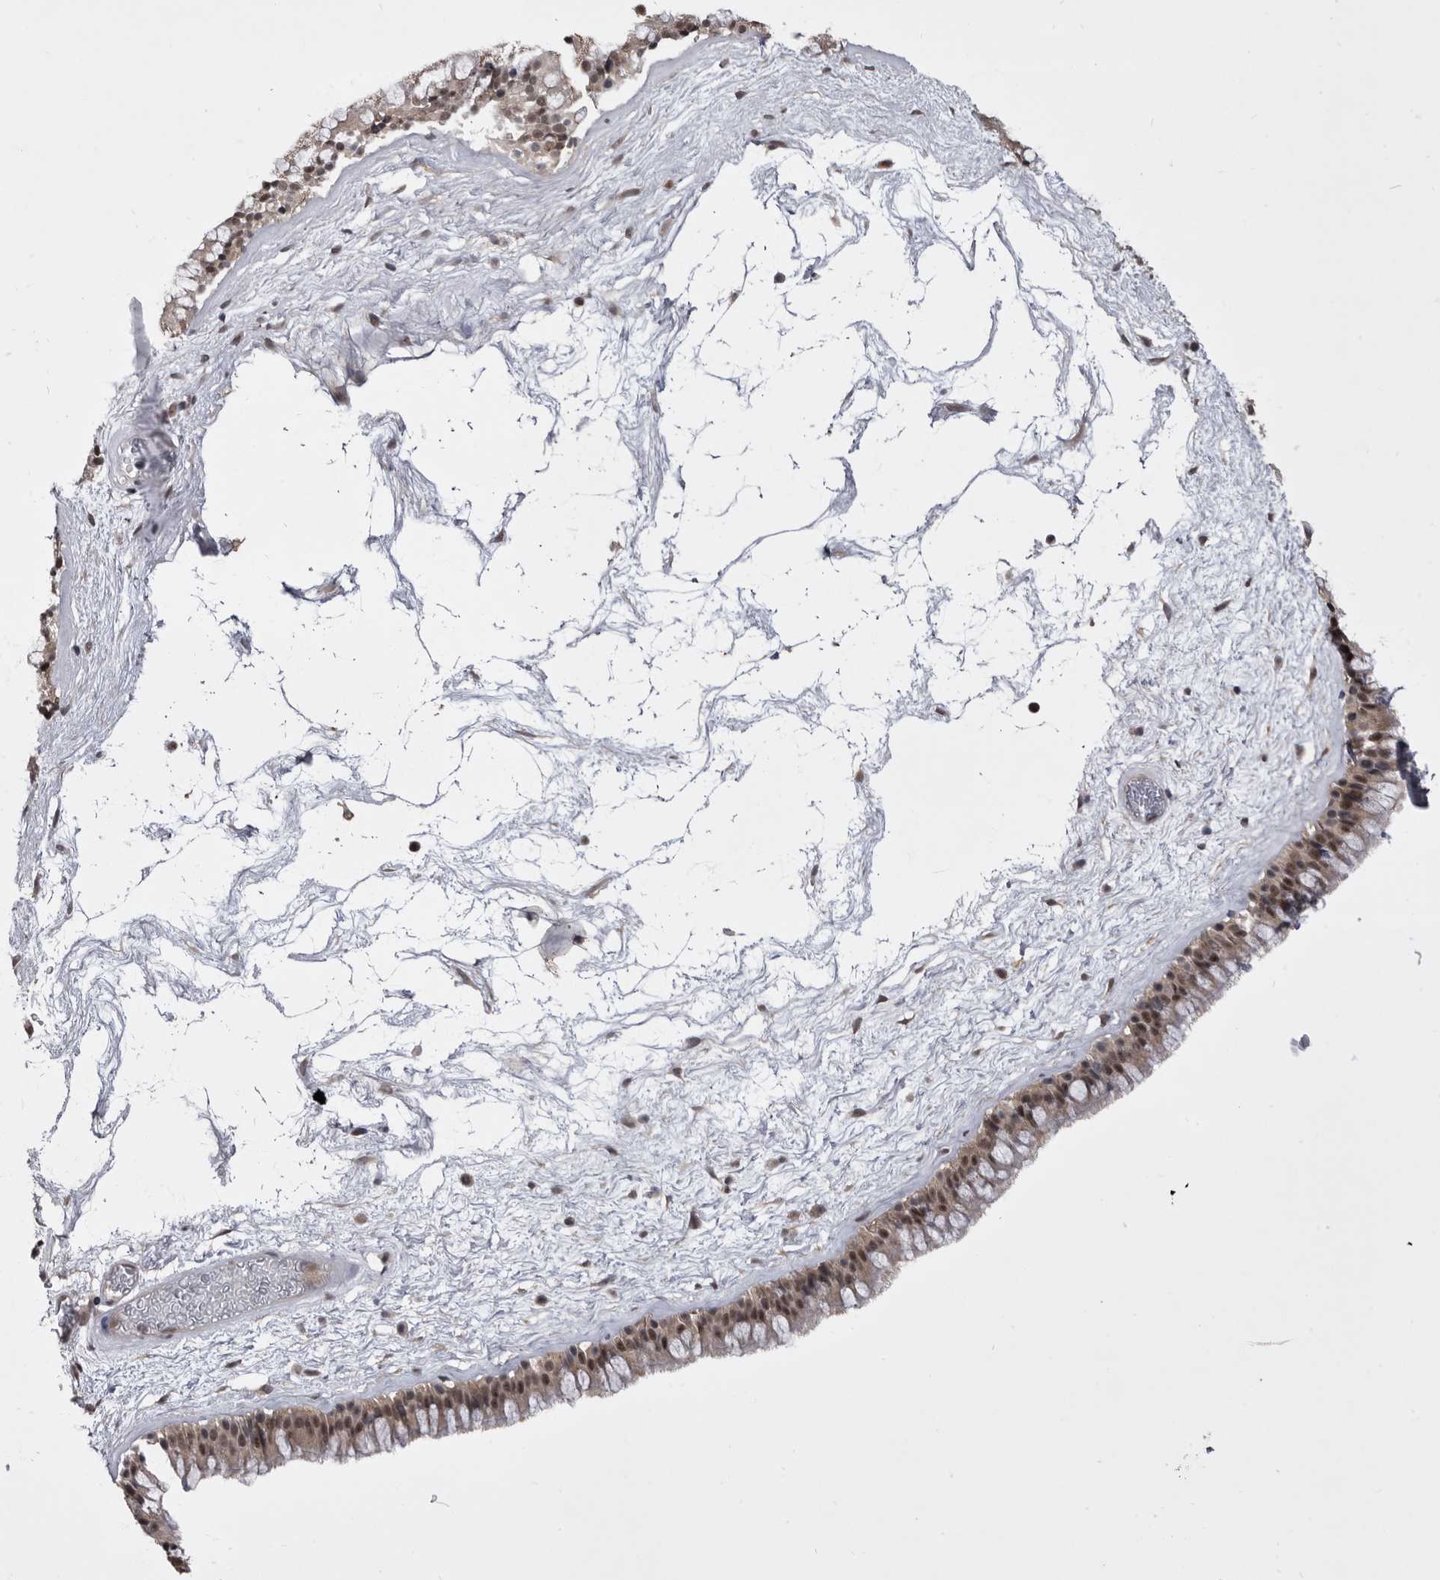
{"staining": {"intensity": "weak", "quantity": "25%-75%", "location": "cytoplasmic/membranous,nuclear"}, "tissue": "nasopharynx", "cell_type": "Respiratory epithelial cells", "image_type": "normal", "snomed": [{"axis": "morphology", "description": "Normal tissue, NOS"}, {"axis": "morphology", "description": "Inflammation, NOS"}, {"axis": "topography", "description": "Nasopharynx"}], "caption": "Human nasopharynx stained with a brown dye displays weak cytoplasmic/membranous,nuclear positive staining in about 25%-75% of respiratory epithelial cells.", "gene": "PRPF3", "patient": {"sex": "male", "age": 48}}